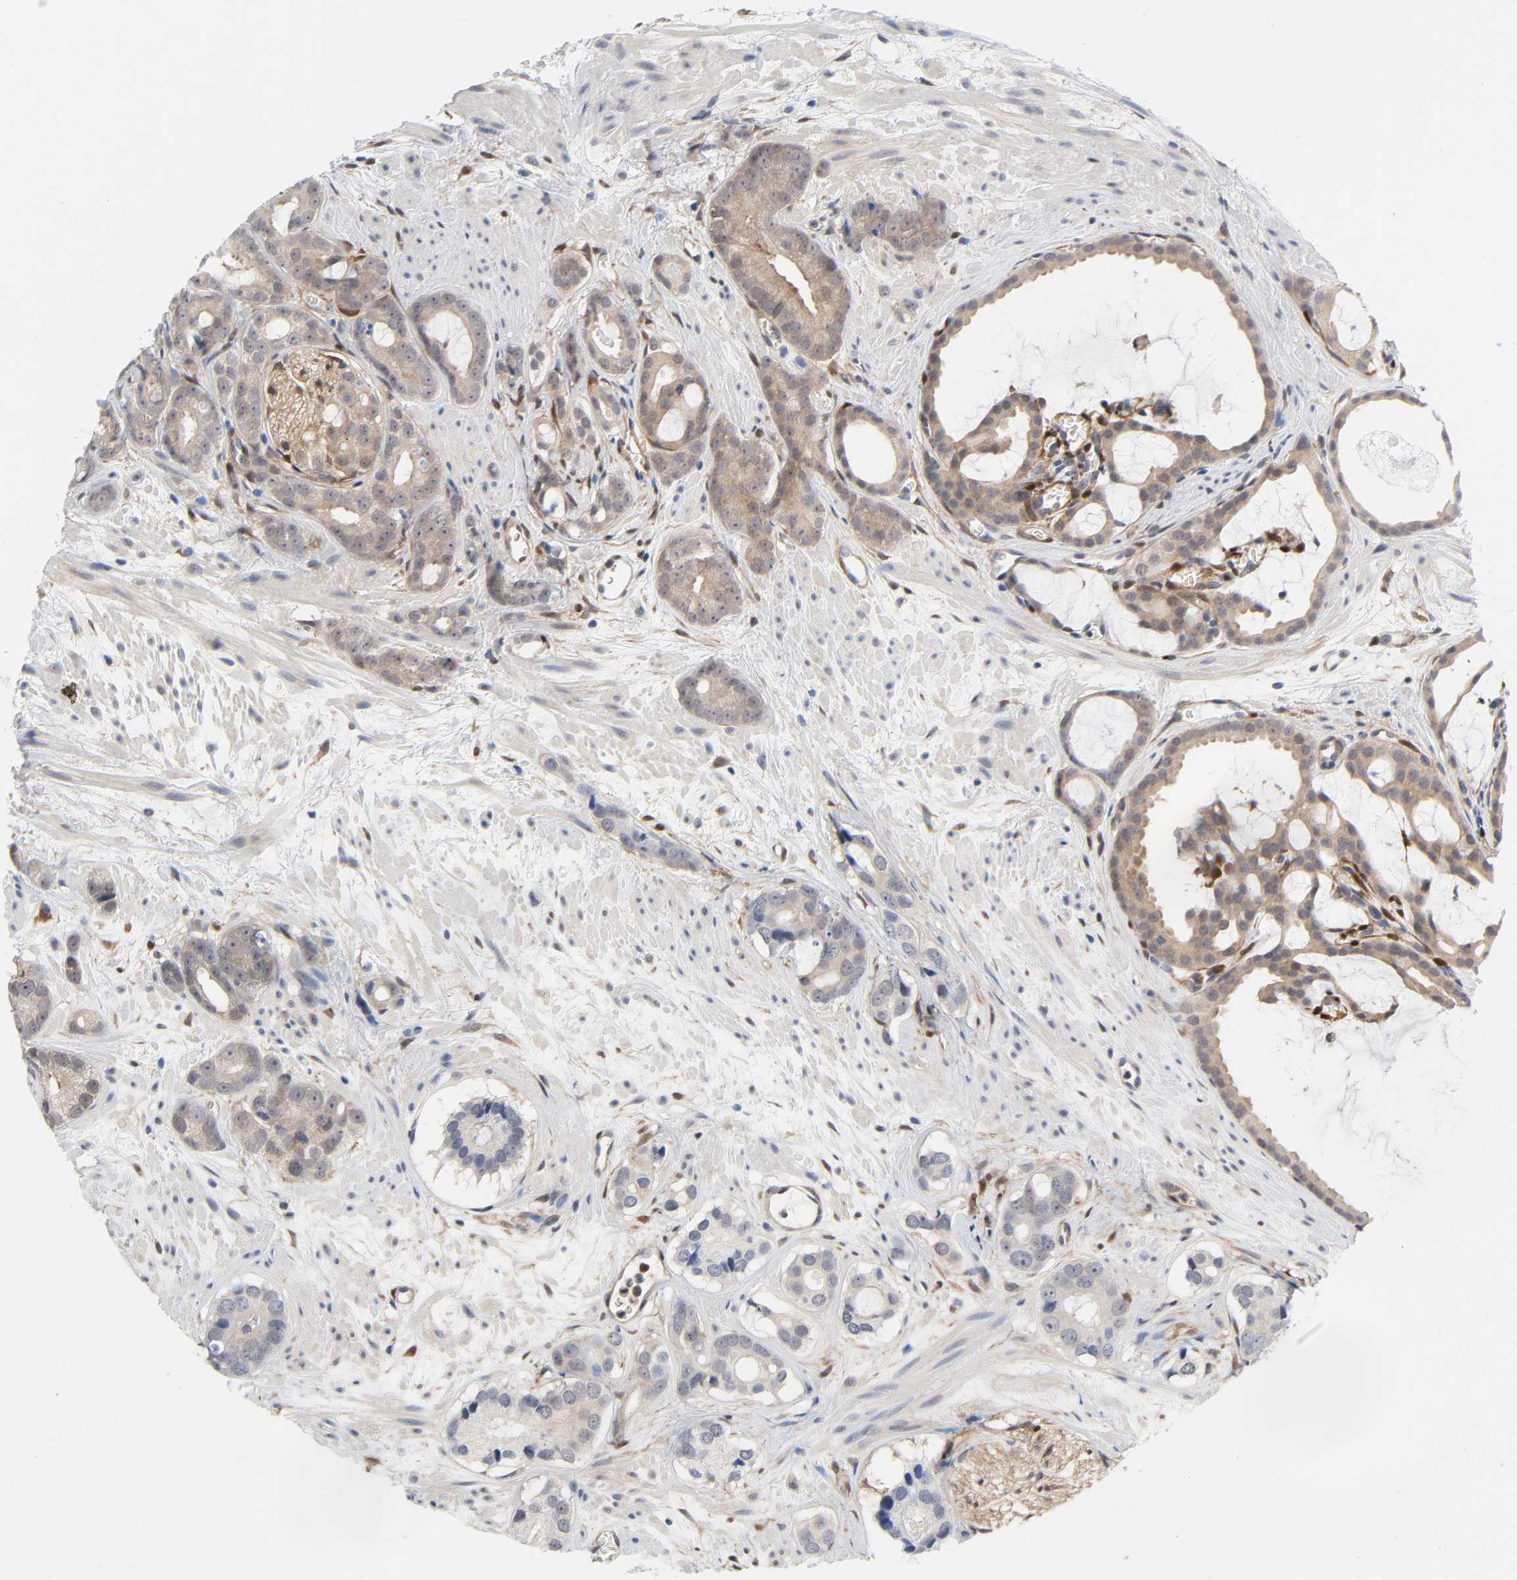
{"staining": {"intensity": "weak", "quantity": ">75%", "location": "cytoplasmic/membranous"}, "tissue": "prostate cancer", "cell_type": "Tumor cells", "image_type": "cancer", "snomed": [{"axis": "morphology", "description": "Adenocarcinoma, Low grade"}, {"axis": "topography", "description": "Prostate"}], "caption": "This histopathology image exhibits immunohistochemistry staining of human adenocarcinoma (low-grade) (prostate), with low weak cytoplasmic/membranous expression in about >75% of tumor cells.", "gene": "PTEN", "patient": {"sex": "male", "age": 57}}